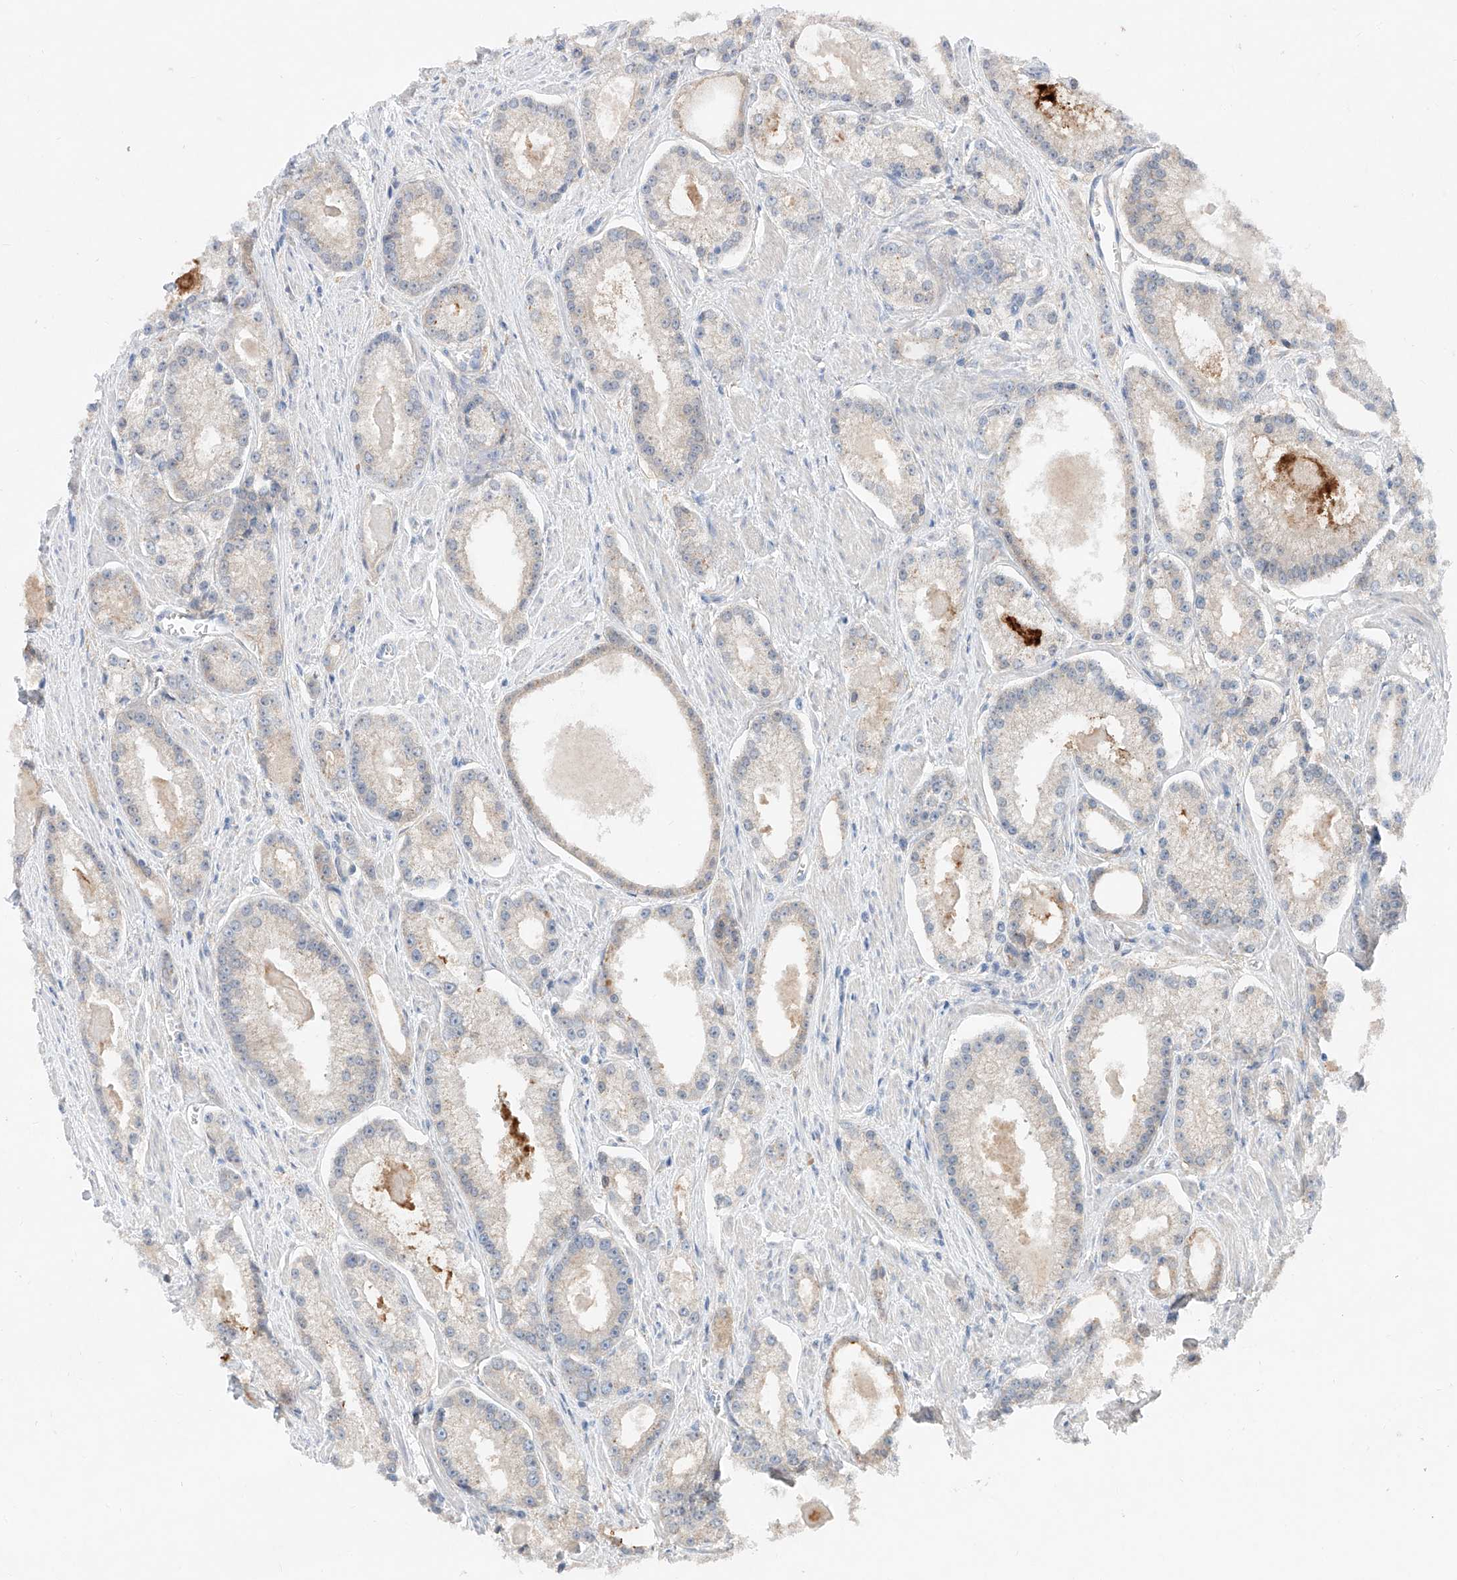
{"staining": {"intensity": "negative", "quantity": "none", "location": "none"}, "tissue": "prostate cancer", "cell_type": "Tumor cells", "image_type": "cancer", "snomed": [{"axis": "morphology", "description": "Adenocarcinoma, Low grade"}, {"axis": "topography", "description": "Prostate"}], "caption": "The image demonstrates no significant expression in tumor cells of prostate cancer.", "gene": "FUCA2", "patient": {"sex": "male", "age": 54}}